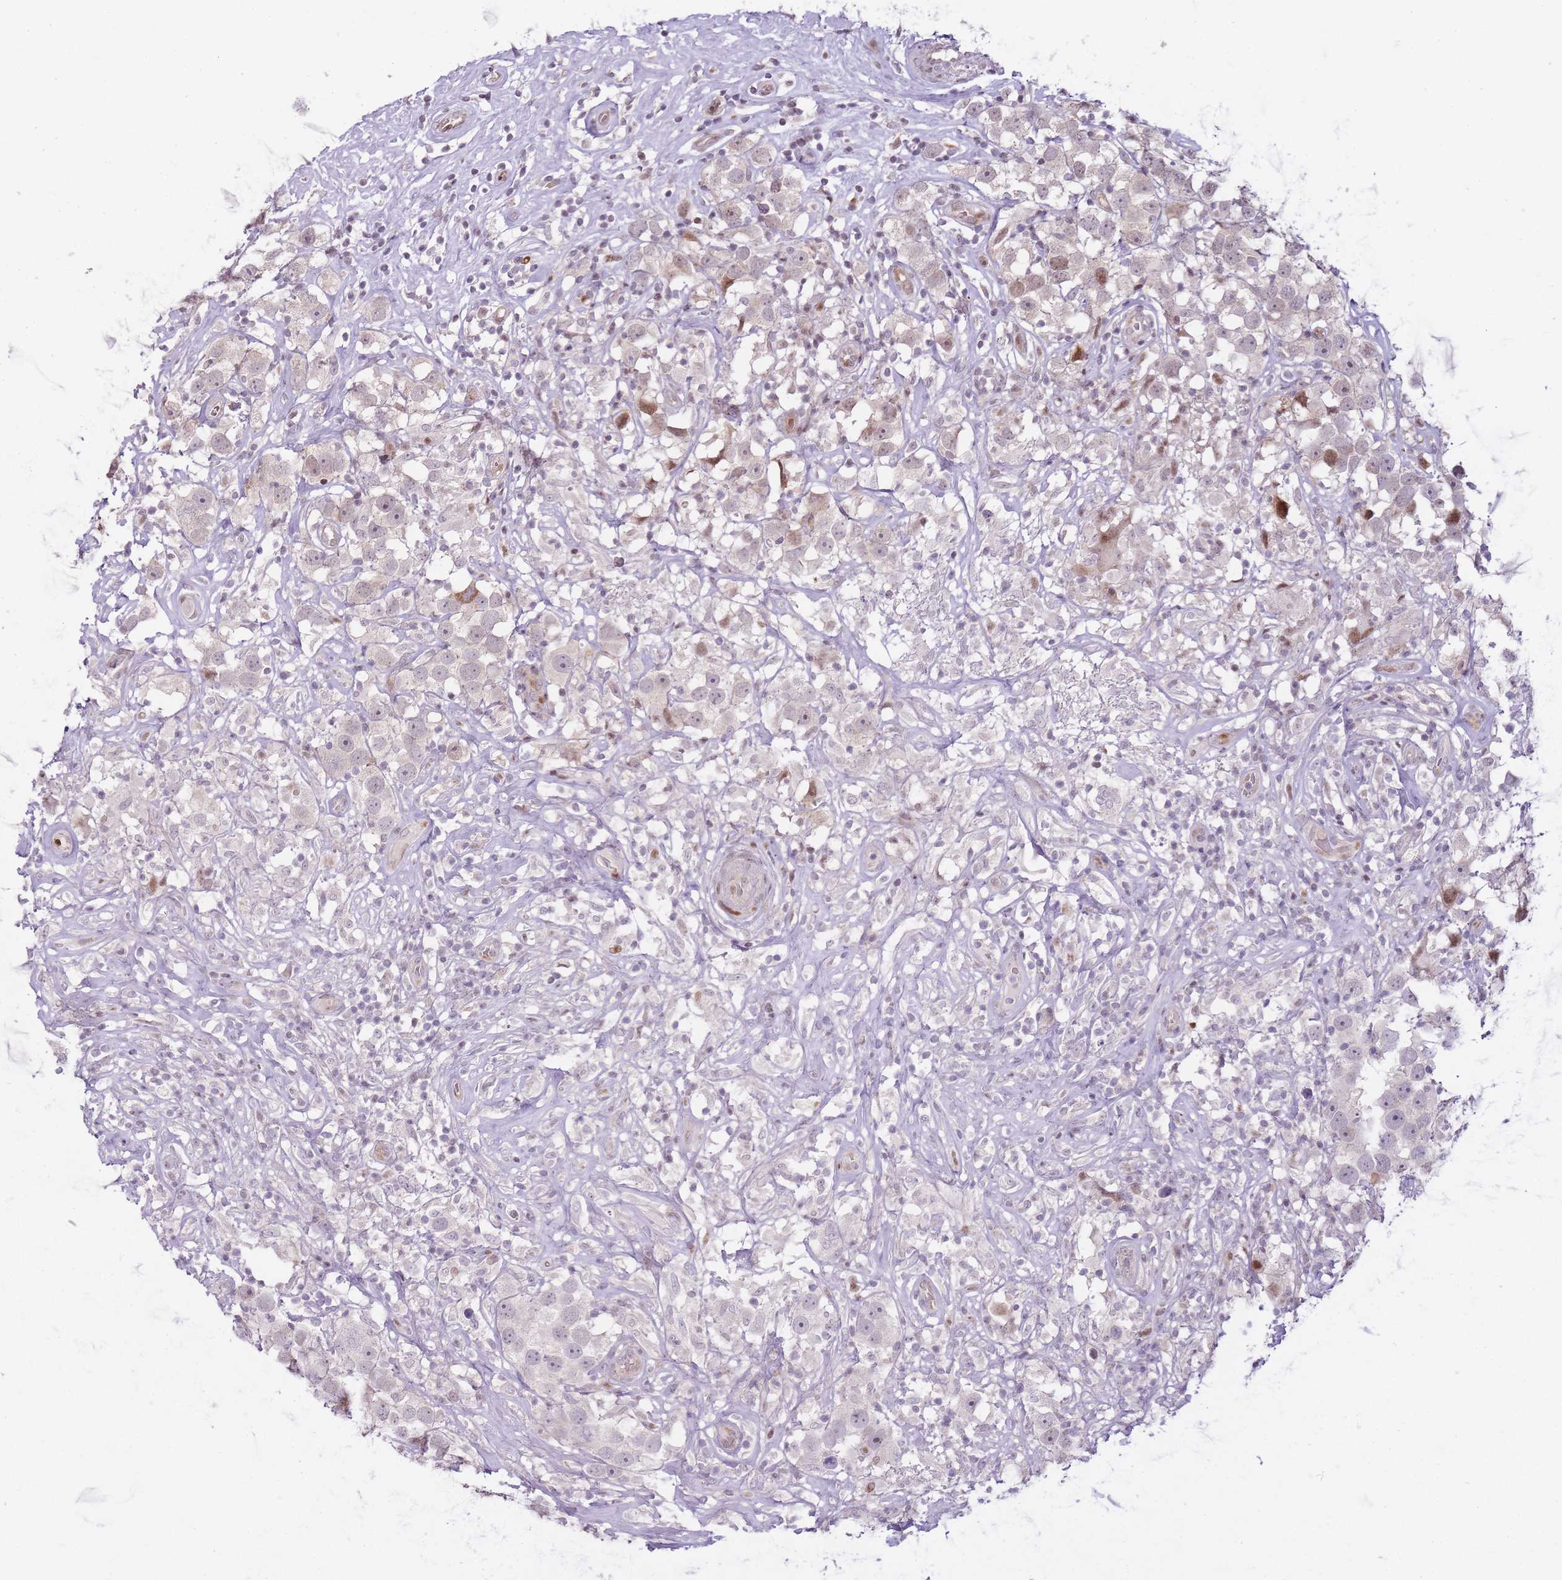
{"staining": {"intensity": "moderate", "quantity": "<25%", "location": "nuclear"}, "tissue": "testis cancer", "cell_type": "Tumor cells", "image_type": "cancer", "snomed": [{"axis": "morphology", "description": "Seminoma, NOS"}, {"axis": "topography", "description": "Testis"}], "caption": "This histopathology image displays seminoma (testis) stained with immunohistochemistry to label a protein in brown. The nuclear of tumor cells show moderate positivity for the protein. Nuclei are counter-stained blue.", "gene": "OGG1", "patient": {"sex": "male", "age": 49}}